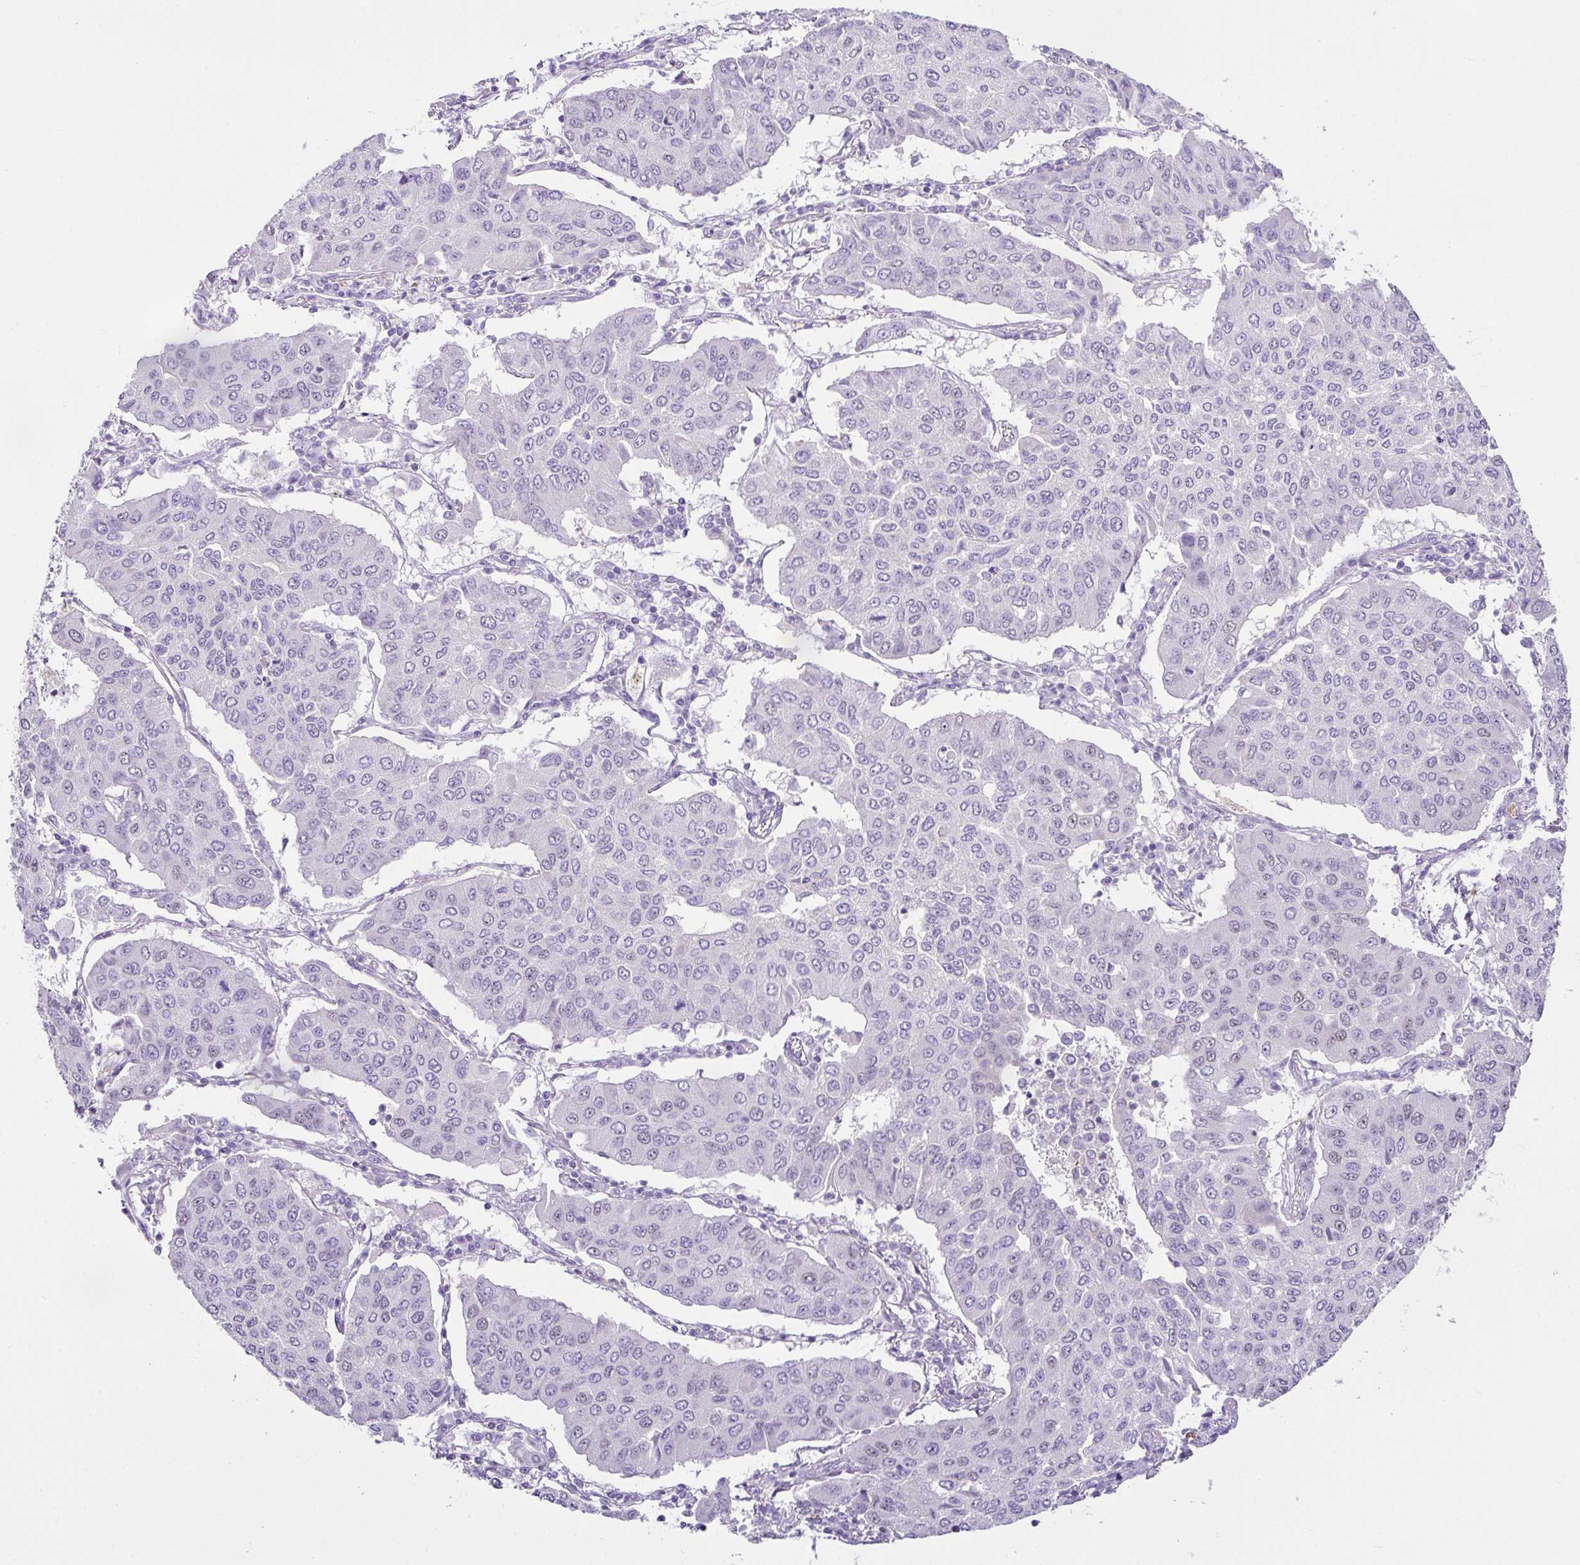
{"staining": {"intensity": "negative", "quantity": "none", "location": "none"}, "tissue": "lung cancer", "cell_type": "Tumor cells", "image_type": "cancer", "snomed": [{"axis": "morphology", "description": "Squamous cell carcinoma, NOS"}, {"axis": "topography", "description": "Lung"}], "caption": "Immunohistochemical staining of lung squamous cell carcinoma shows no significant expression in tumor cells.", "gene": "D2HGDH", "patient": {"sex": "male", "age": 74}}